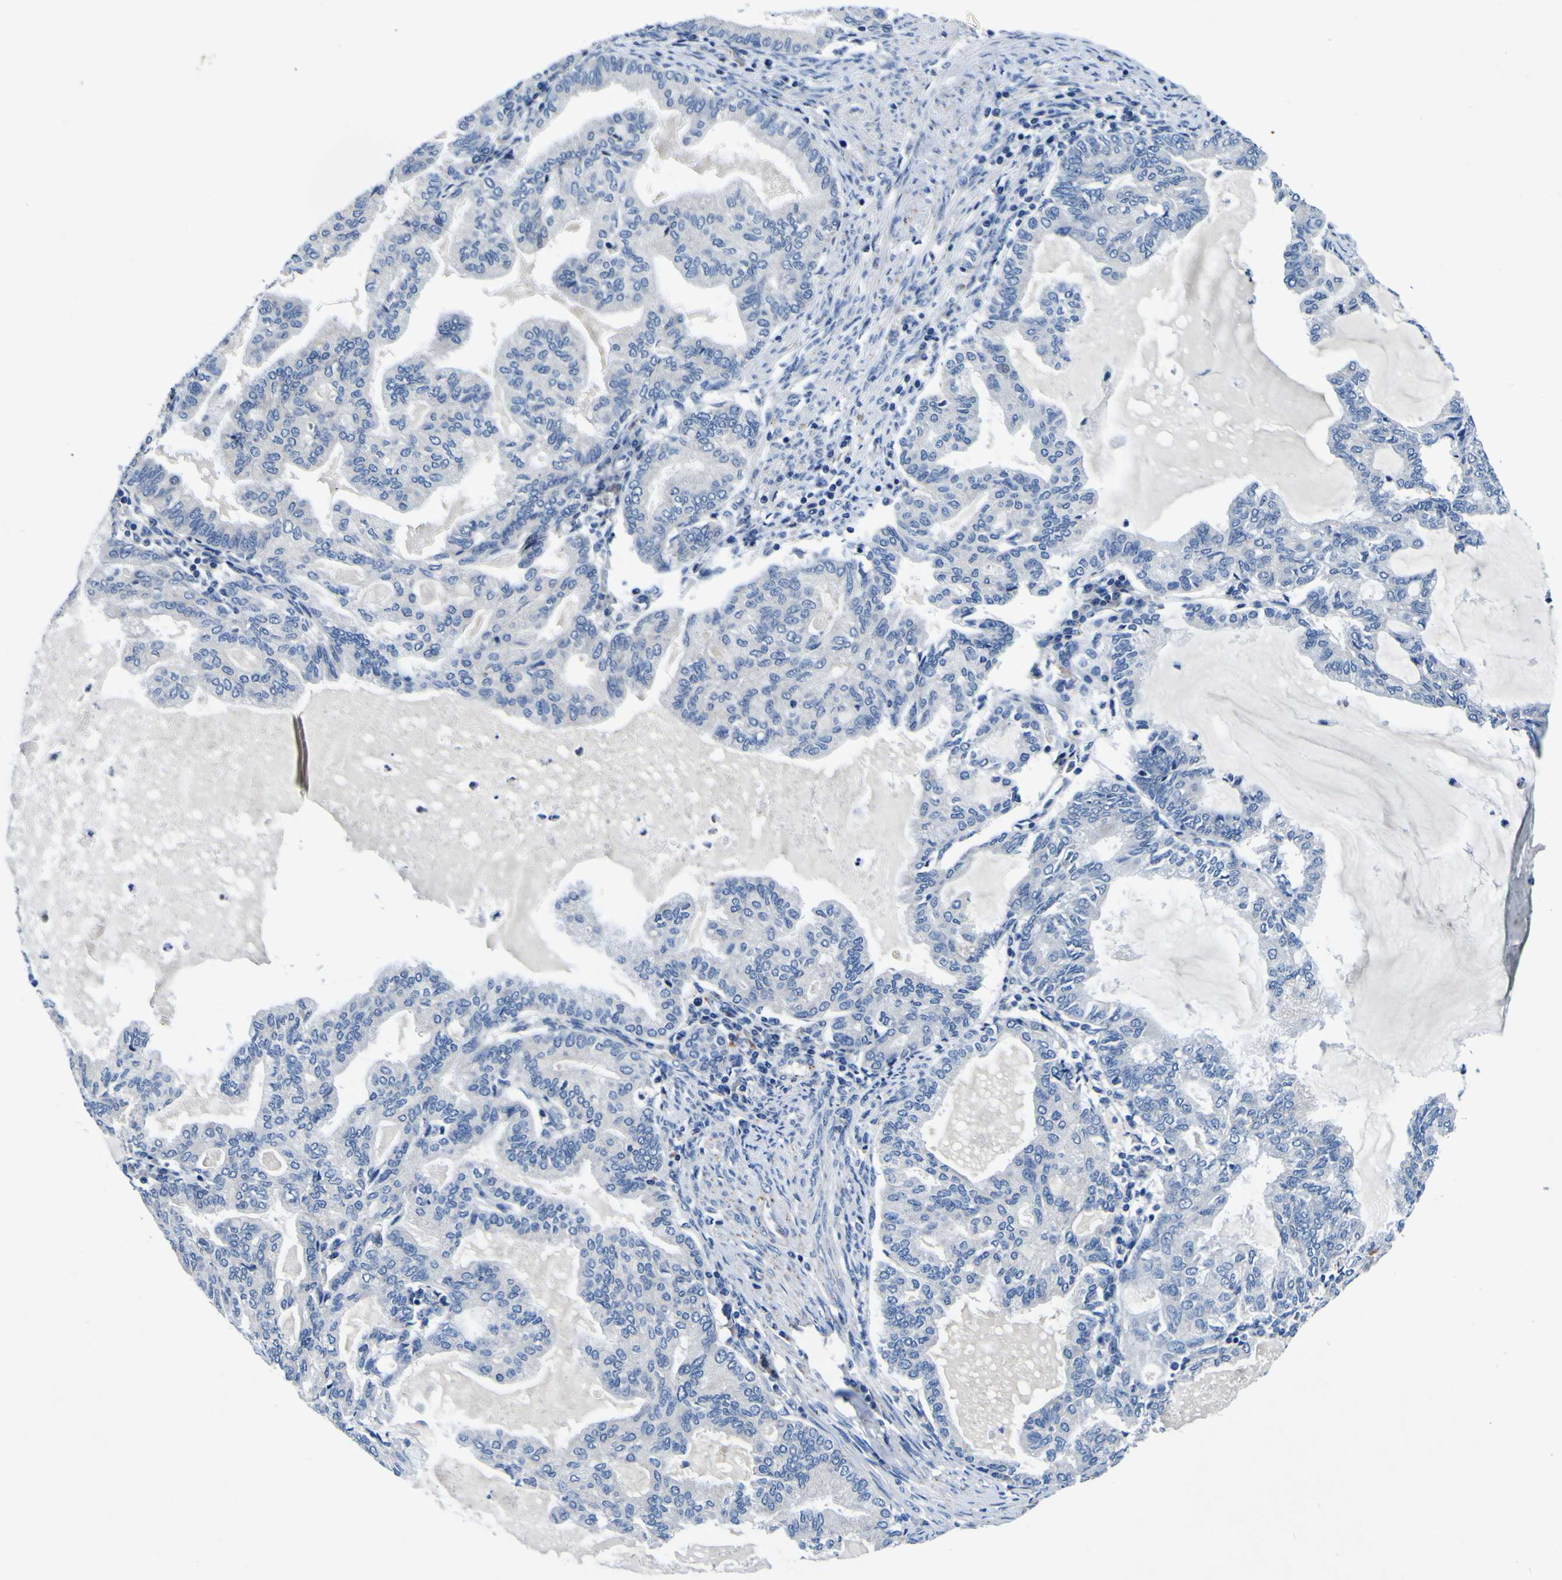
{"staining": {"intensity": "negative", "quantity": "none", "location": "none"}, "tissue": "endometrial cancer", "cell_type": "Tumor cells", "image_type": "cancer", "snomed": [{"axis": "morphology", "description": "Adenocarcinoma, NOS"}, {"axis": "topography", "description": "Endometrium"}], "caption": "High power microscopy image of an immunohistochemistry (IHC) image of endometrial cancer, revealing no significant positivity in tumor cells.", "gene": "AGAP3", "patient": {"sex": "female", "age": 86}}